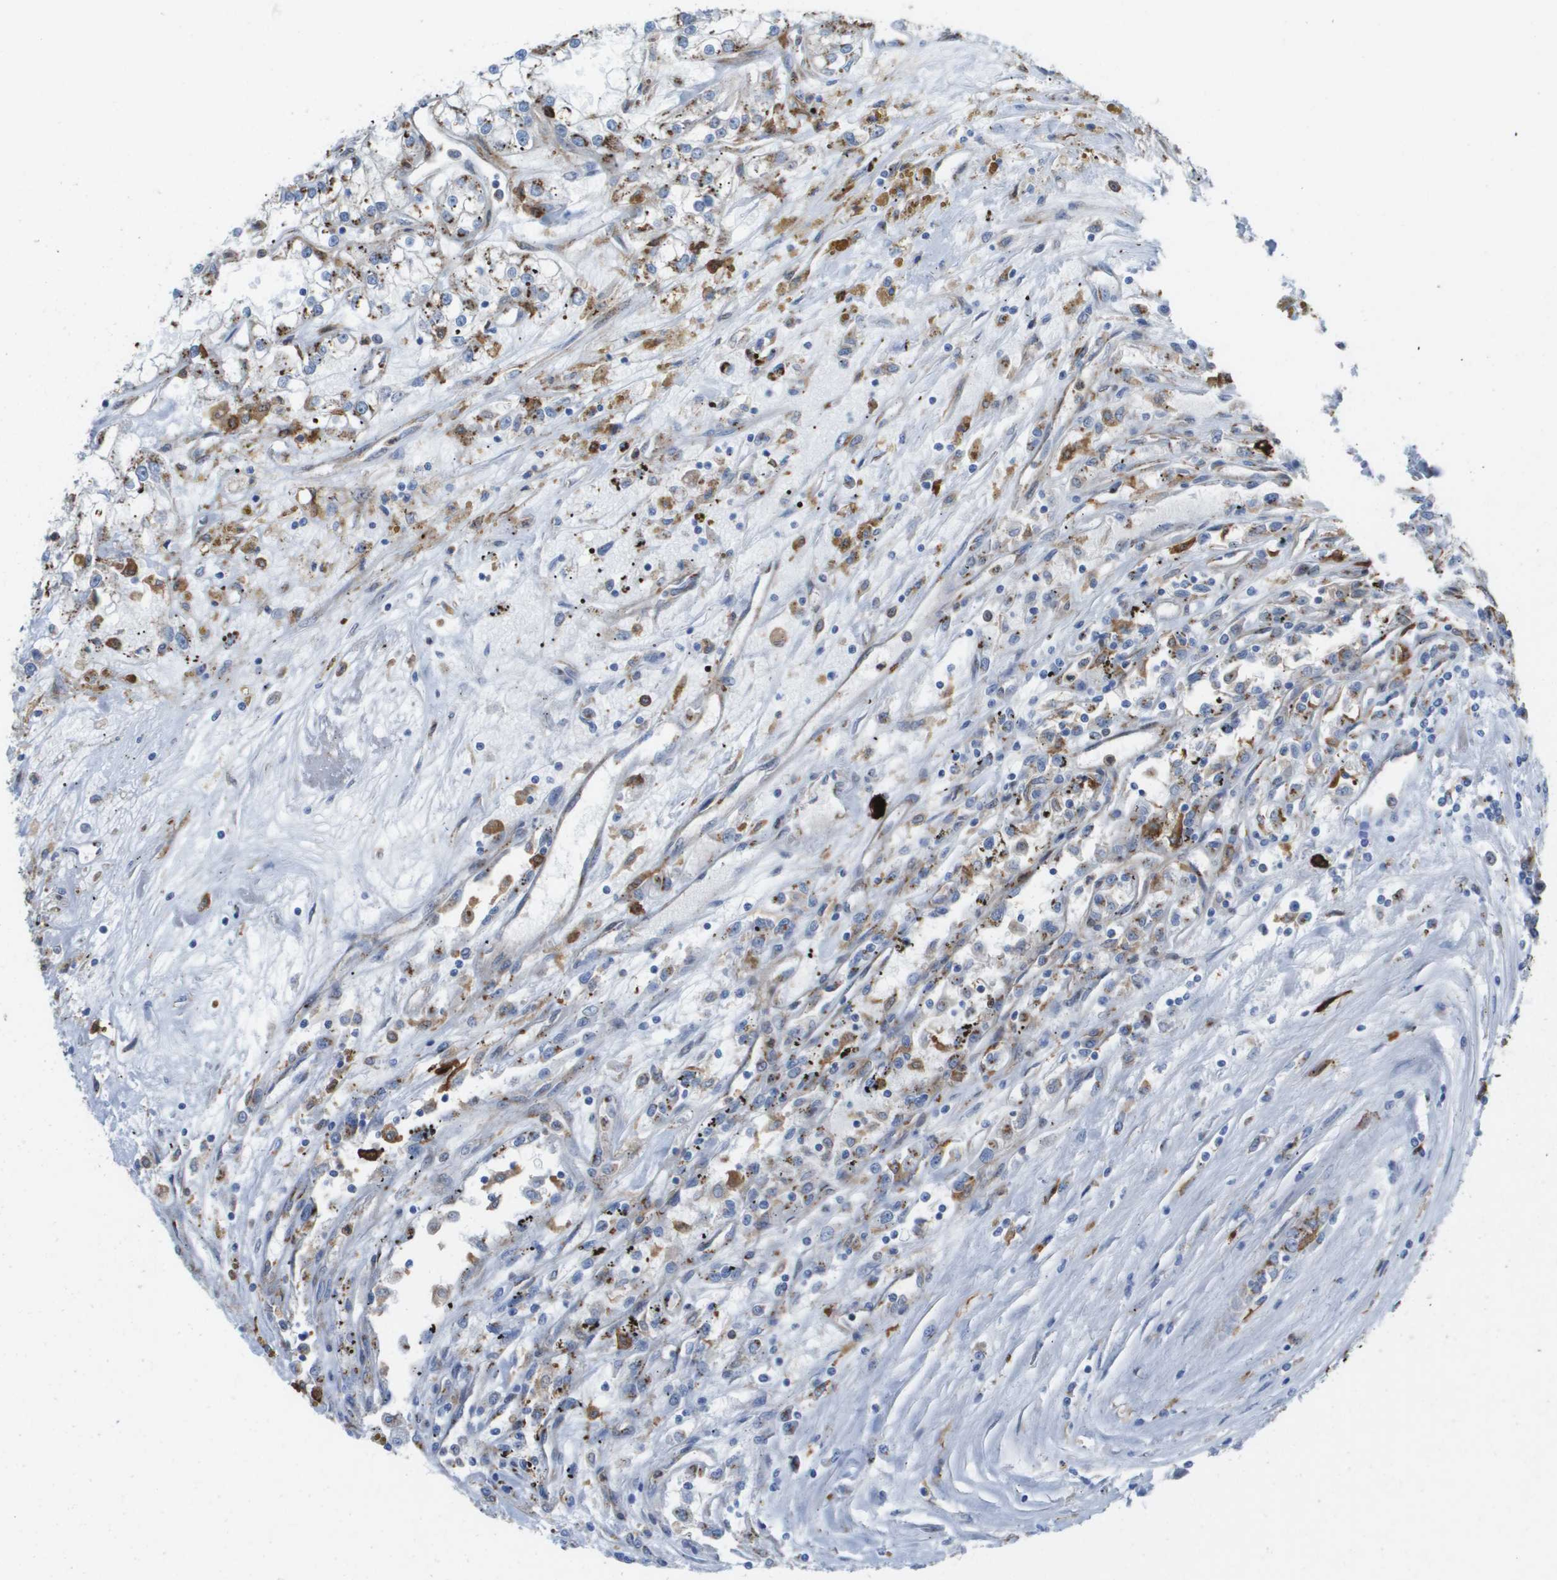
{"staining": {"intensity": "moderate", "quantity": "25%-75%", "location": "cytoplasmic/membranous"}, "tissue": "renal cancer", "cell_type": "Tumor cells", "image_type": "cancer", "snomed": [{"axis": "morphology", "description": "Adenocarcinoma, NOS"}, {"axis": "topography", "description": "Kidney"}], "caption": "Adenocarcinoma (renal) stained with a protein marker shows moderate staining in tumor cells.", "gene": "SLC37A2", "patient": {"sex": "female", "age": 52}}